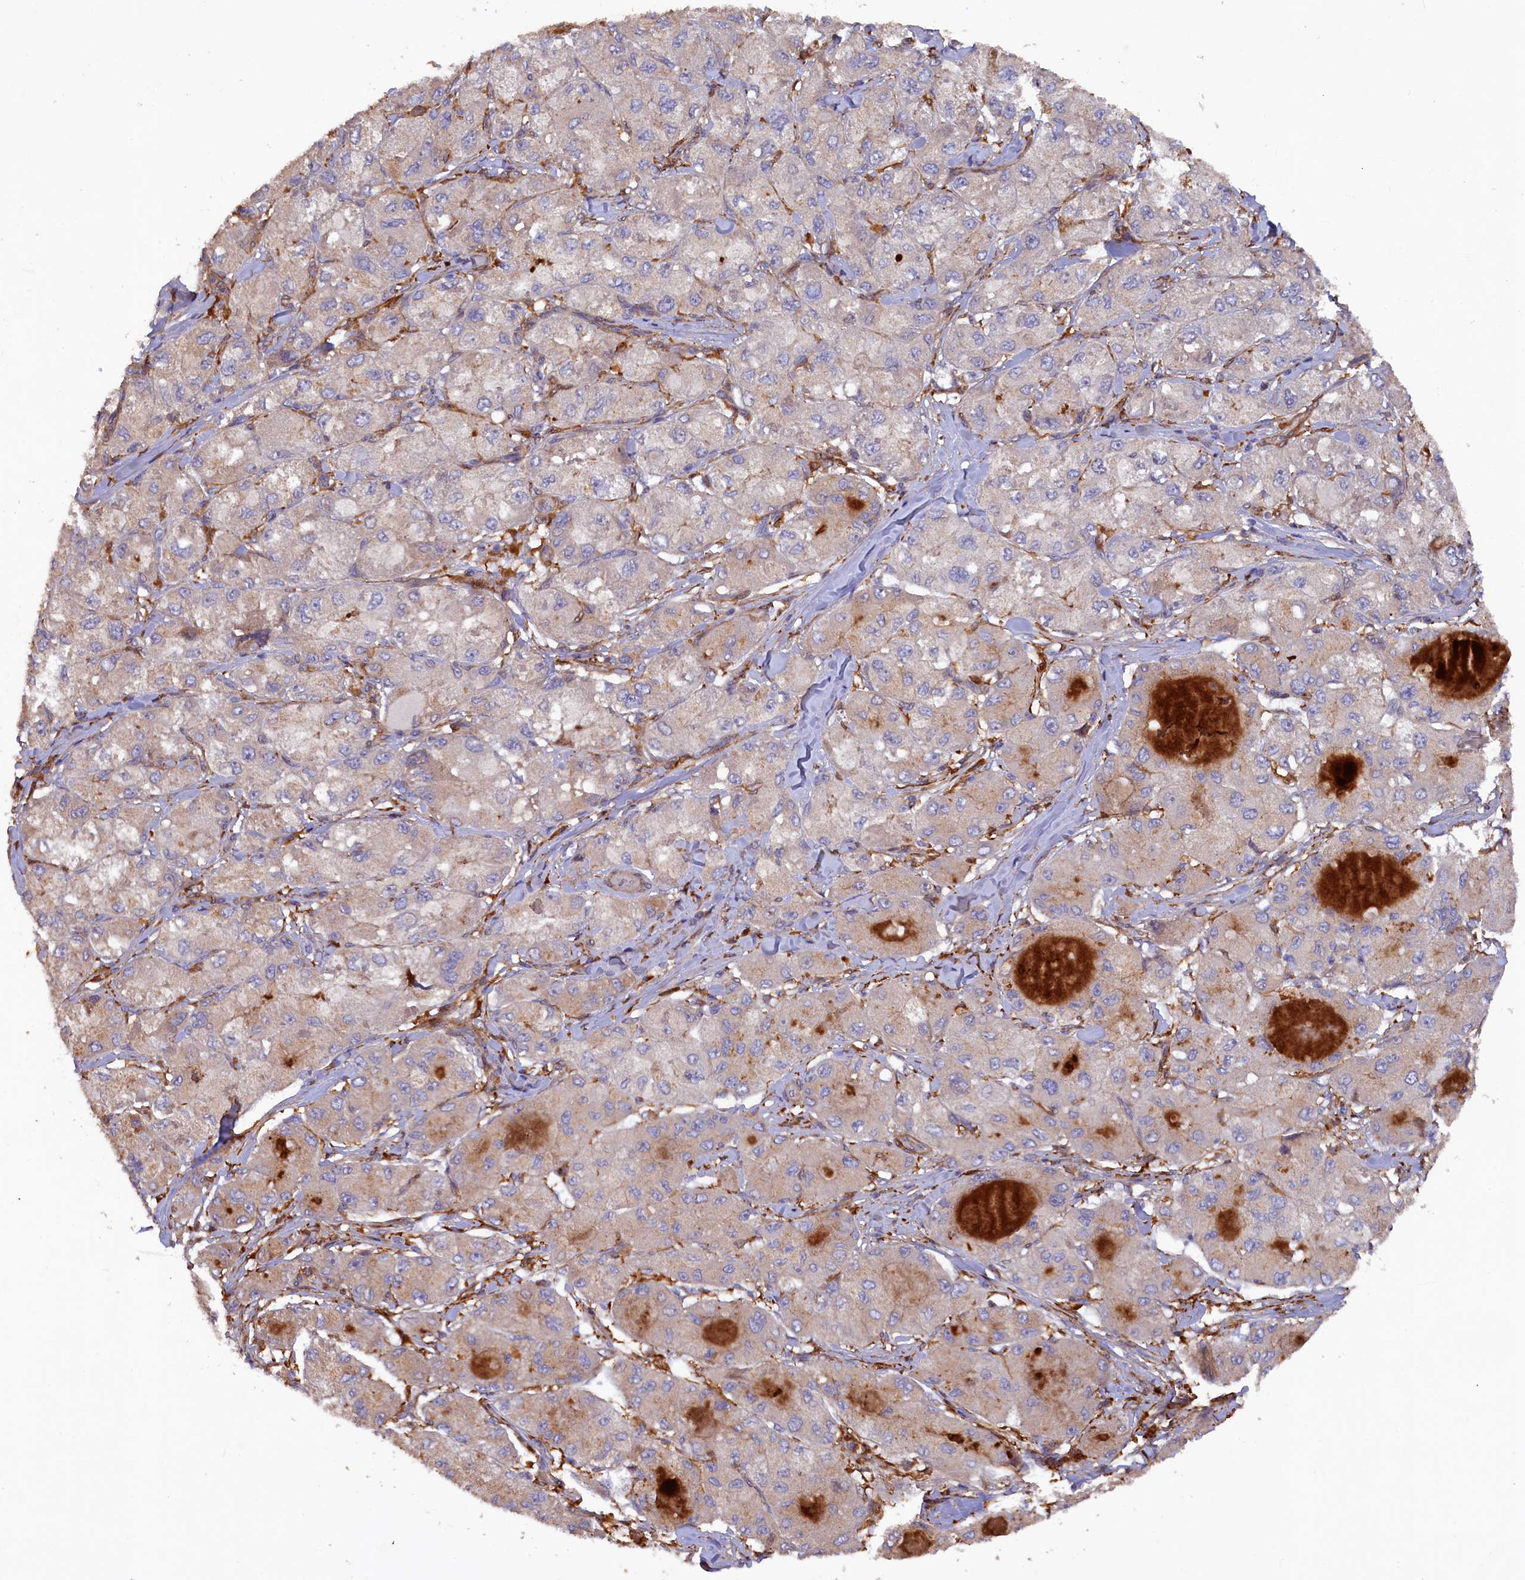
{"staining": {"intensity": "weak", "quantity": "<25%", "location": "cytoplasmic/membranous"}, "tissue": "liver cancer", "cell_type": "Tumor cells", "image_type": "cancer", "snomed": [{"axis": "morphology", "description": "Carcinoma, Hepatocellular, NOS"}, {"axis": "topography", "description": "Liver"}], "caption": "Tumor cells are negative for brown protein staining in liver cancer.", "gene": "FERMT1", "patient": {"sex": "male", "age": 80}}